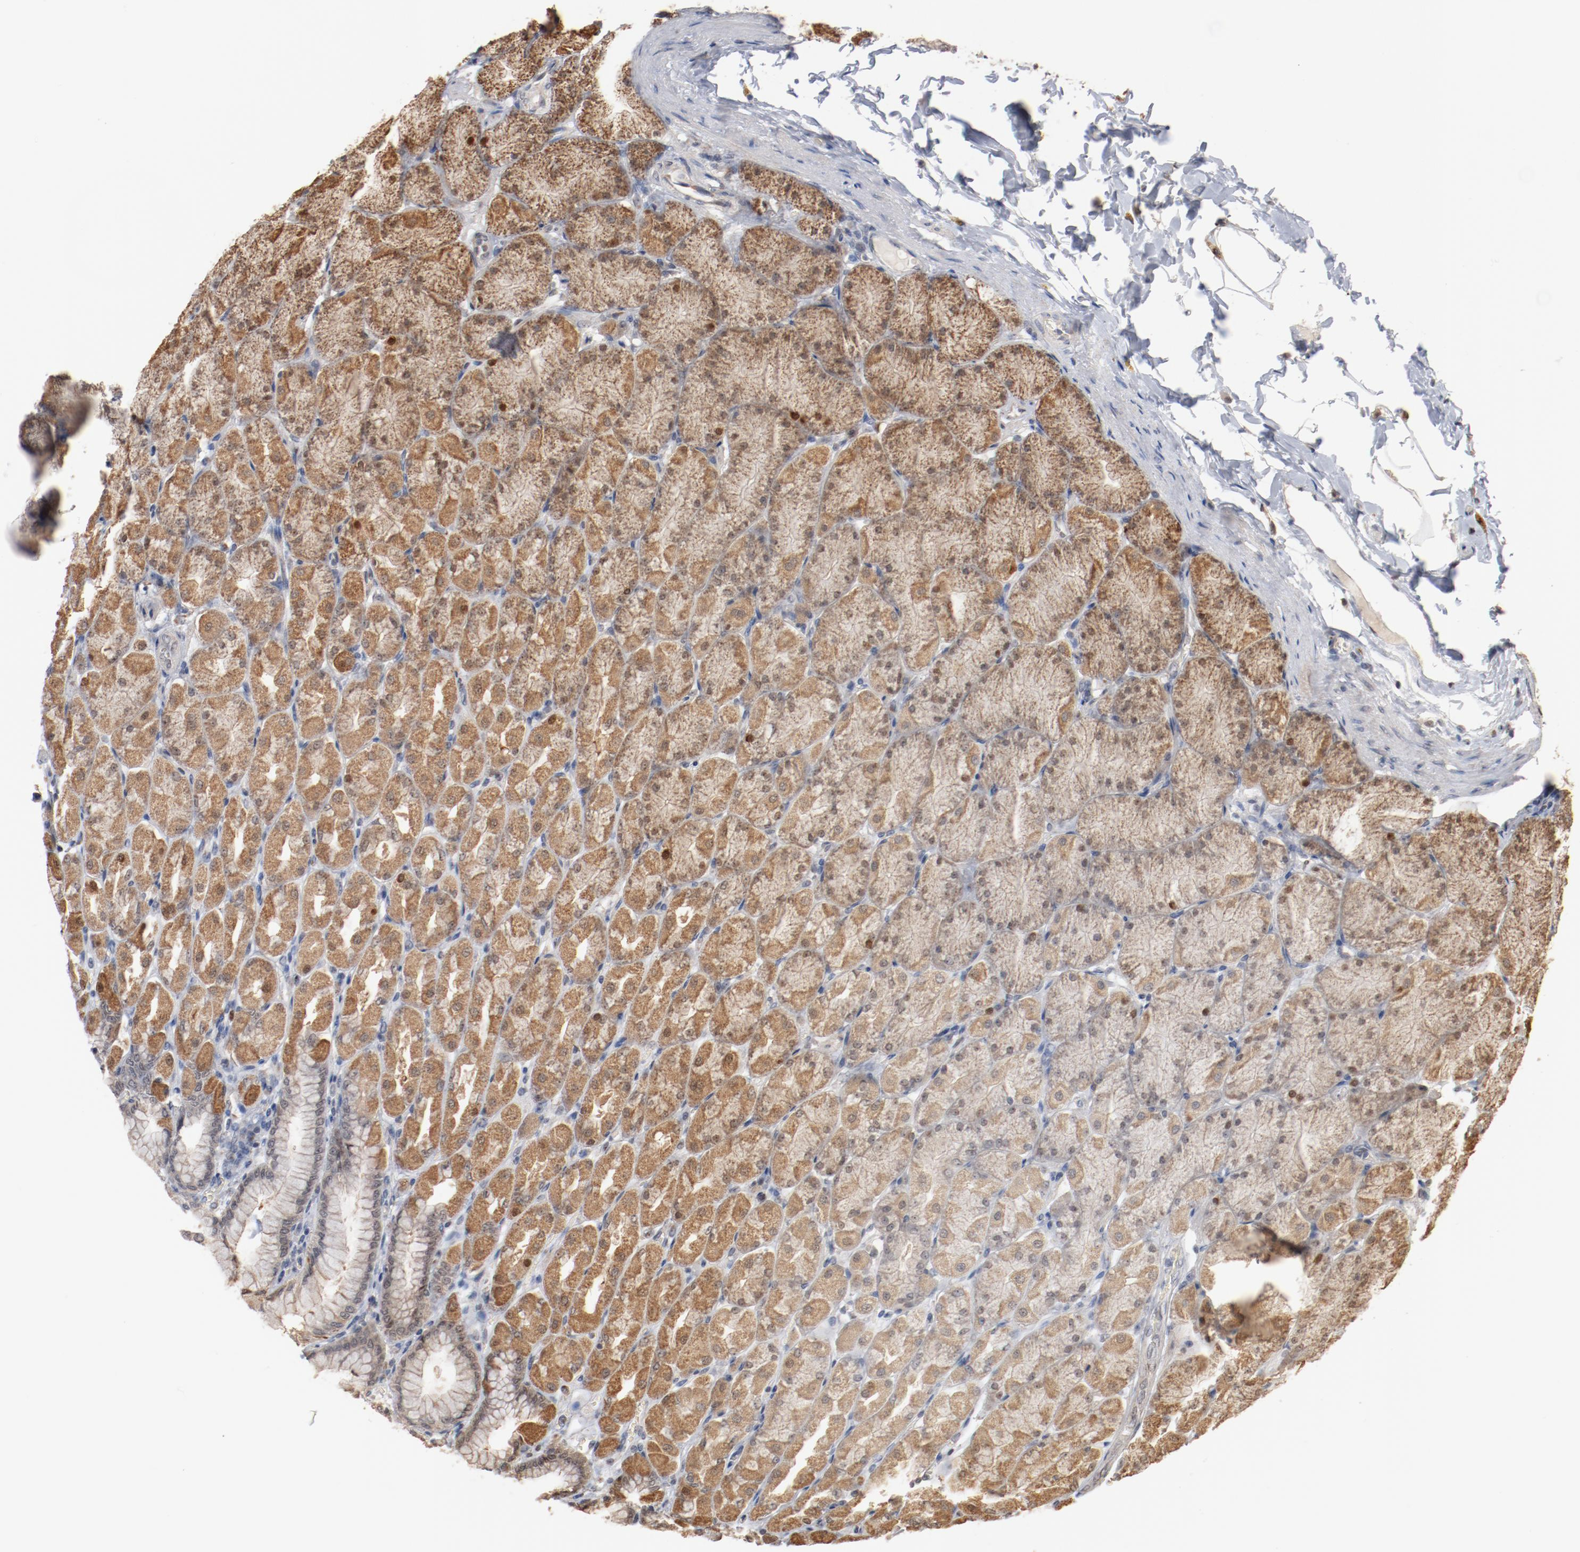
{"staining": {"intensity": "moderate", "quantity": "25%-75%", "location": "cytoplasmic/membranous"}, "tissue": "stomach", "cell_type": "Glandular cells", "image_type": "normal", "snomed": [{"axis": "morphology", "description": "Normal tissue, NOS"}, {"axis": "topography", "description": "Stomach, upper"}], "caption": "This is an image of immunohistochemistry staining of benign stomach, which shows moderate expression in the cytoplasmic/membranous of glandular cells.", "gene": "ERICH1", "patient": {"sex": "female", "age": 56}}